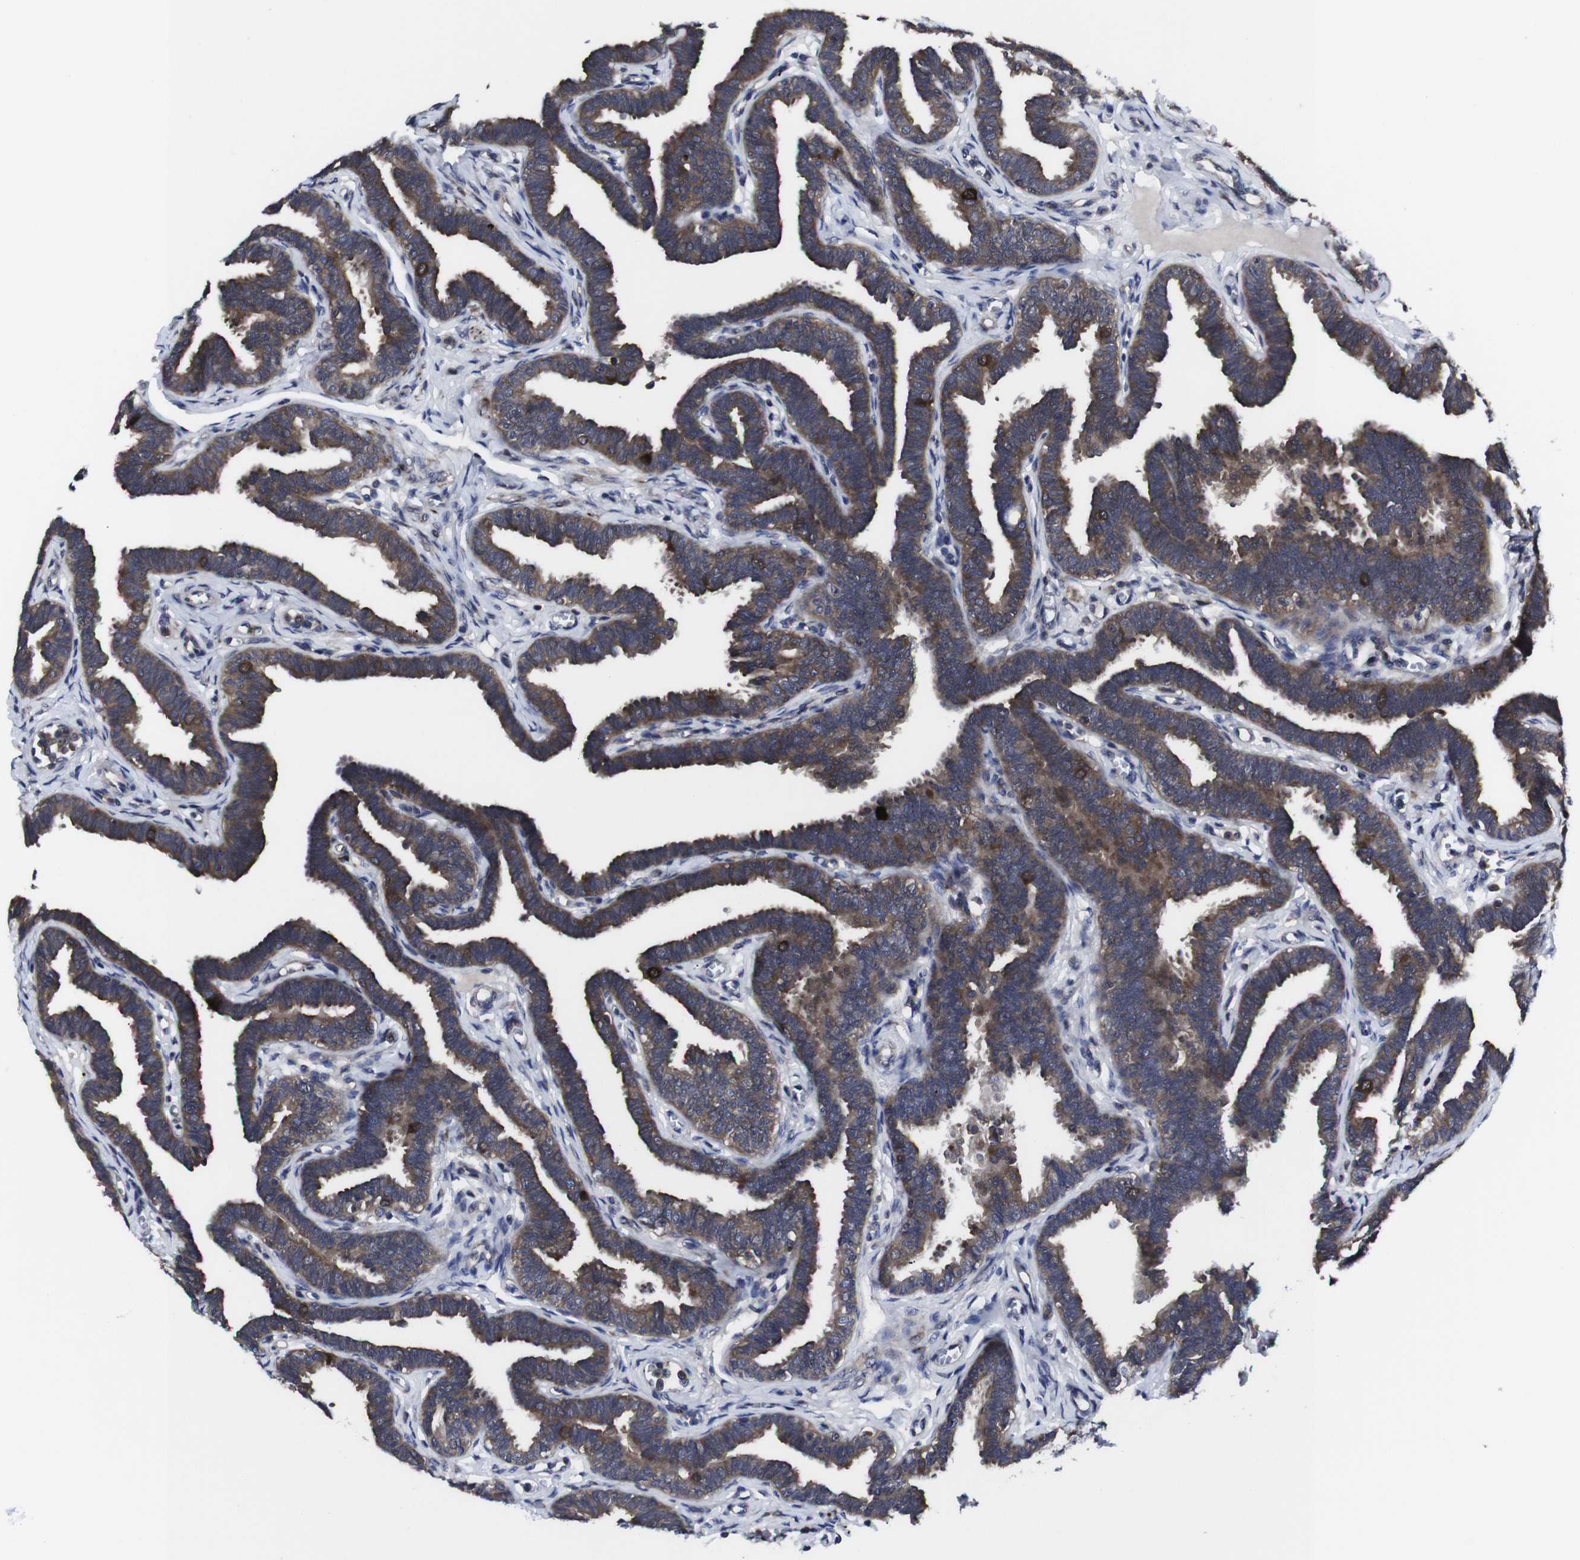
{"staining": {"intensity": "moderate", "quantity": ">75%", "location": "cytoplasmic/membranous"}, "tissue": "fallopian tube", "cell_type": "Glandular cells", "image_type": "normal", "snomed": [{"axis": "morphology", "description": "Normal tissue, NOS"}, {"axis": "topography", "description": "Fallopian tube"}, {"axis": "topography", "description": "Ovary"}], "caption": "DAB (3,3'-diaminobenzidine) immunohistochemical staining of benign human fallopian tube exhibits moderate cytoplasmic/membranous protein expression in about >75% of glandular cells.", "gene": "HPRT1", "patient": {"sex": "female", "age": 23}}